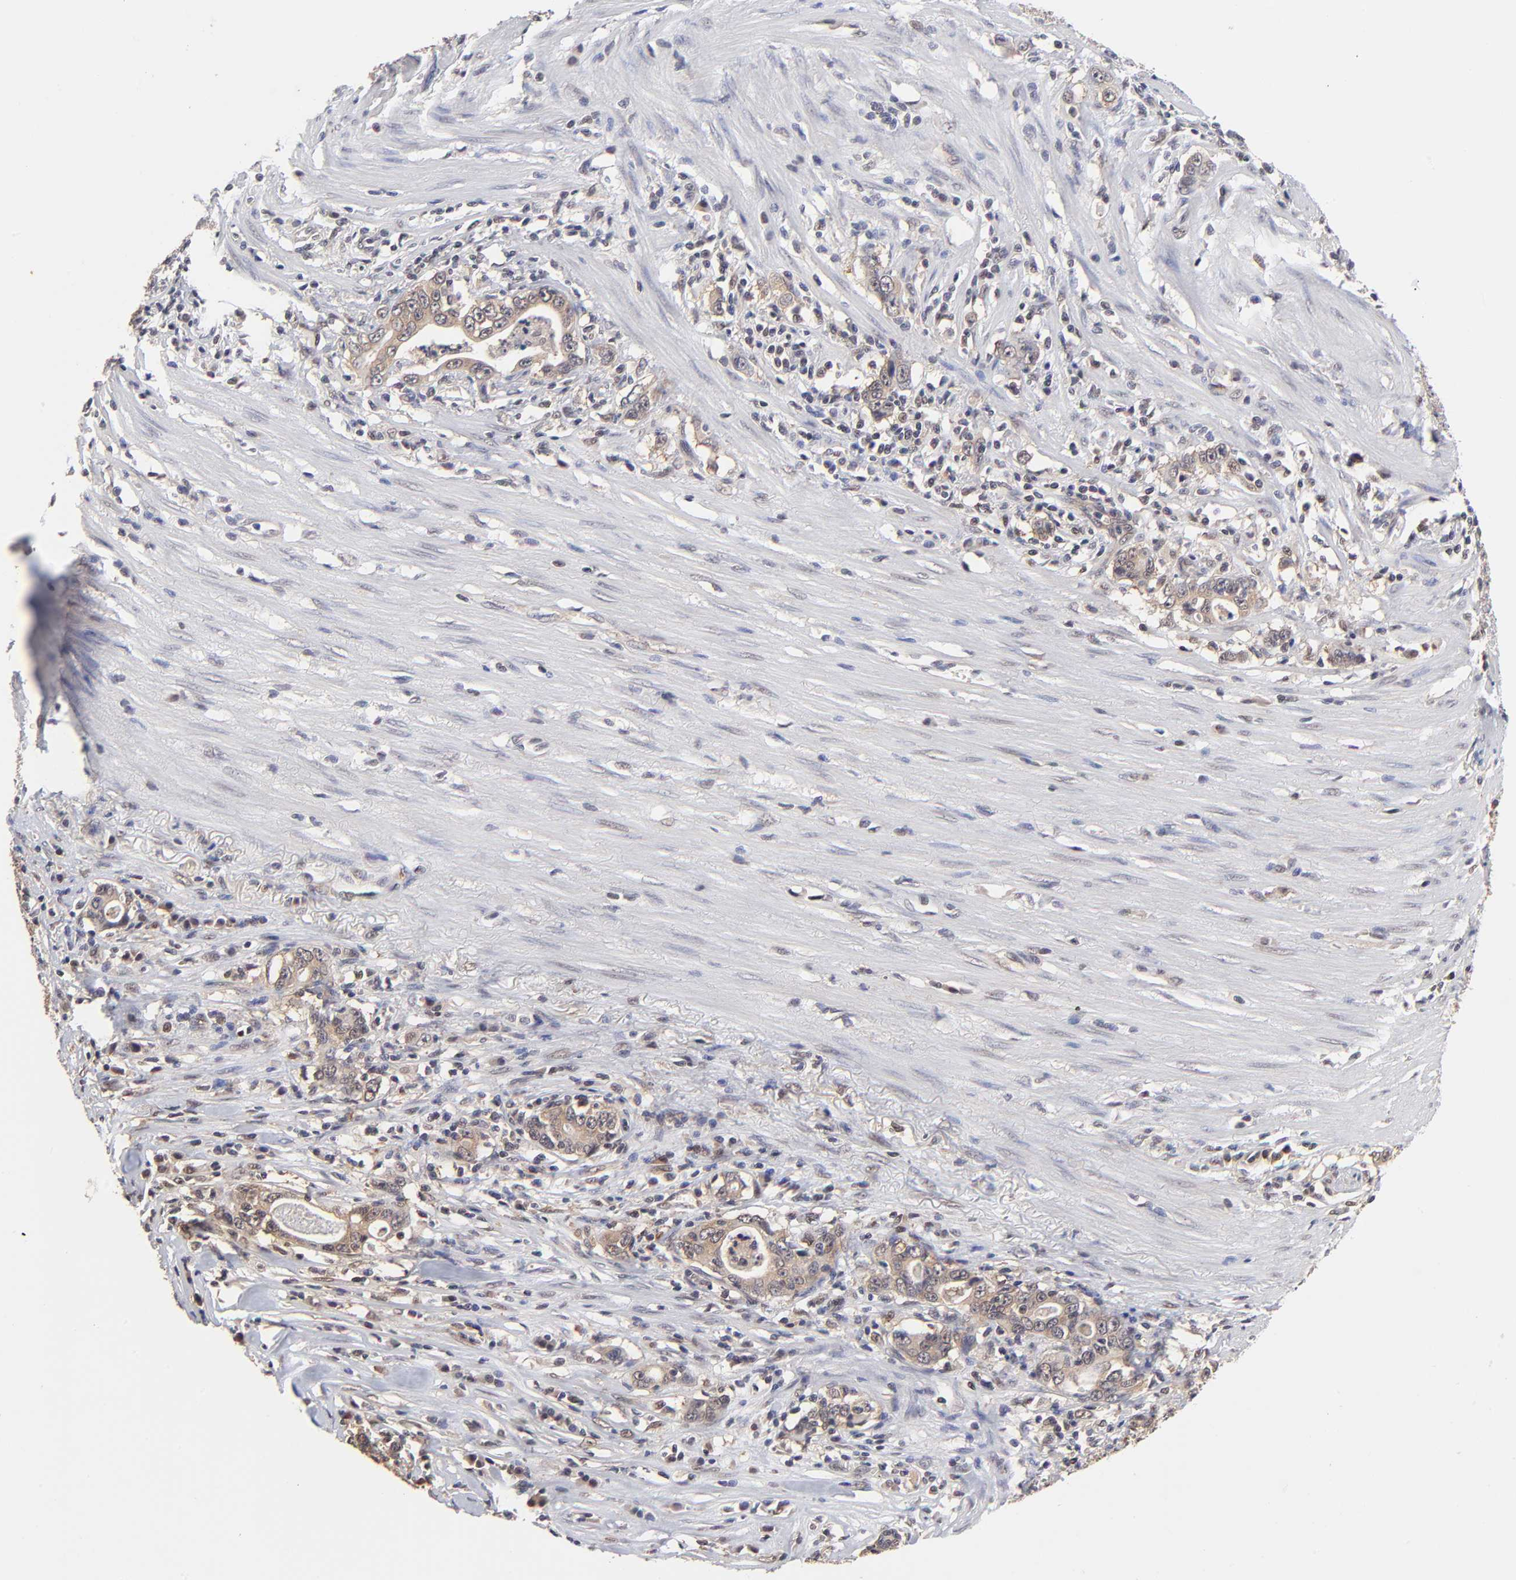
{"staining": {"intensity": "moderate", "quantity": ">75%", "location": "cytoplasmic/membranous"}, "tissue": "stomach cancer", "cell_type": "Tumor cells", "image_type": "cancer", "snomed": [{"axis": "morphology", "description": "Adenocarcinoma, NOS"}, {"axis": "topography", "description": "Stomach, lower"}], "caption": "Immunohistochemistry image of stomach cancer (adenocarcinoma) stained for a protein (brown), which demonstrates medium levels of moderate cytoplasmic/membranous expression in approximately >75% of tumor cells.", "gene": "PSMC4", "patient": {"sex": "female", "age": 72}}